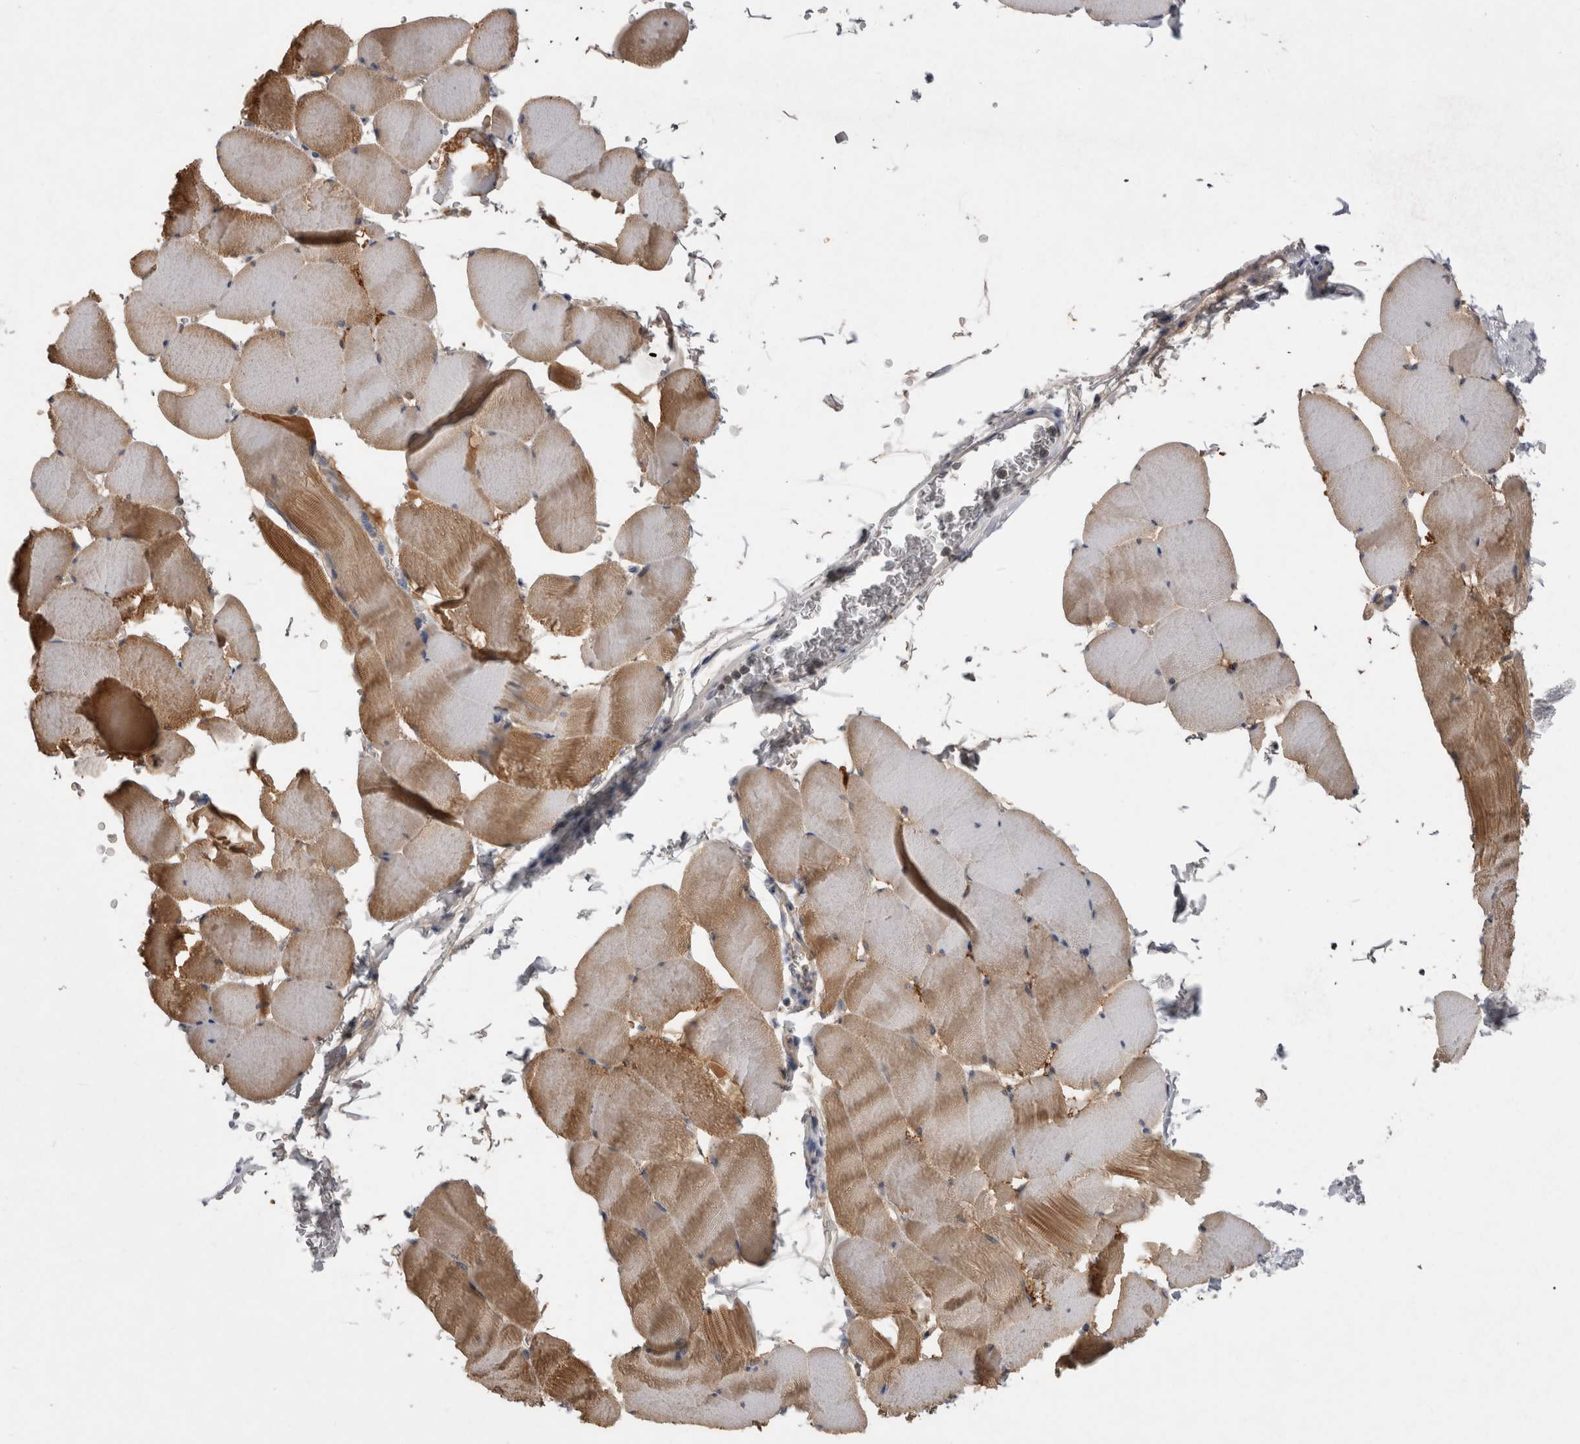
{"staining": {"intensity": "moderate", "quantity": ">75%", "location": "cytoplasmic/membranous"}, "tissue": "skeletal muscle", "cell_type": "Myocytes", "image_type": "normal", "snomed": [{"axis": "morphology", "description": "Normal tissue, NOS"}, {"axis": "topography", "description": "Skeletal muscle"}], "caption": "This image demonstrates normal skeletal muscle stained with immunohistochemistry (IHC) to label a protein in brown. The cytoplasmic/membranous of myocytes show moderate positivity for the protein. Nuclei are counter-stained blue.", "gene": "LRRC40", "patient": {"sex": "male", "age": 62}}